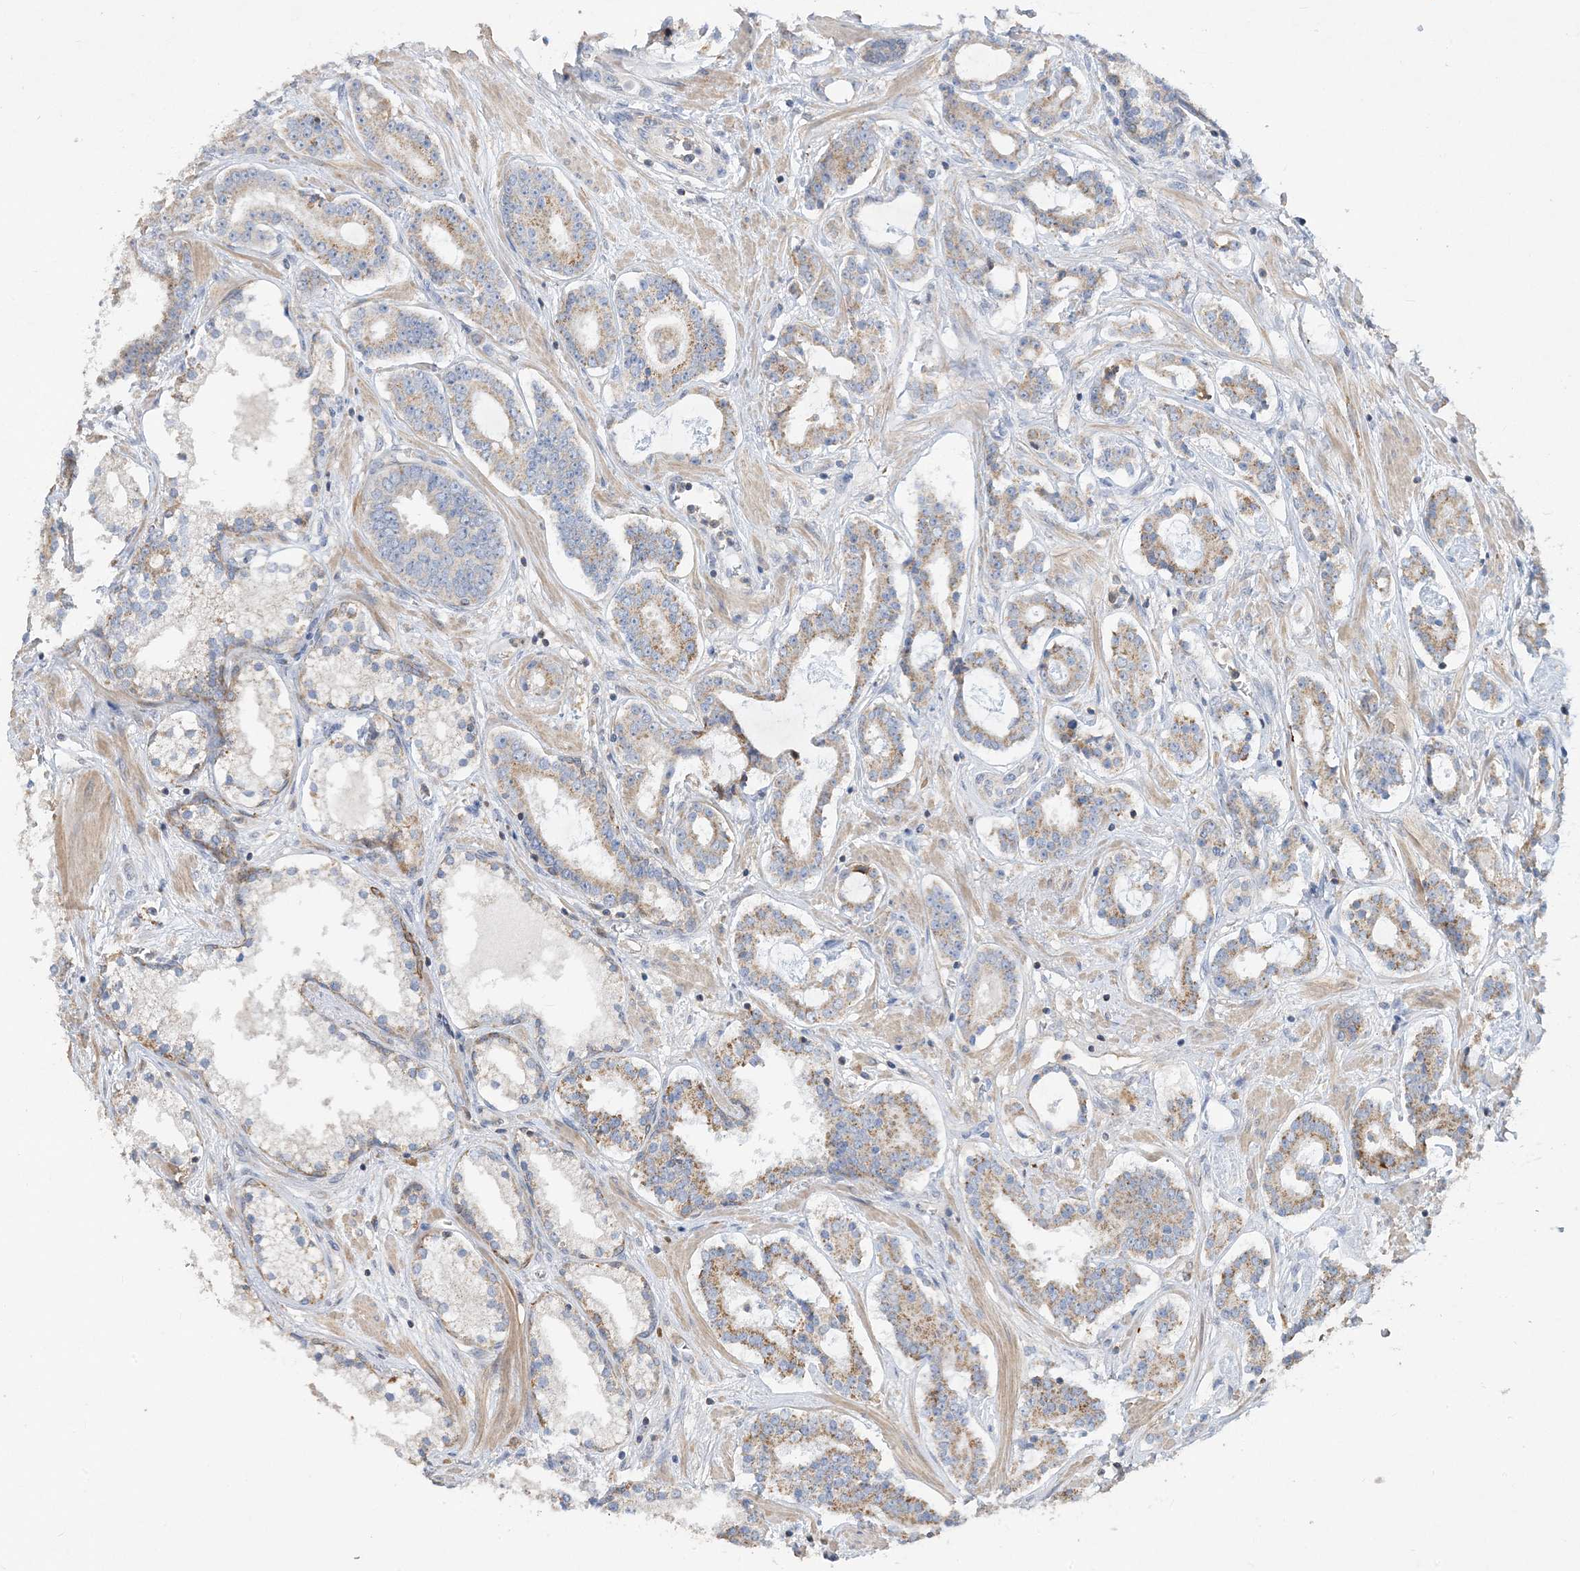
{"staining": {"intensity": "moderate", "quantity": "25%-75%", "location": "cytoplasmic/membranous"}, "tissue": "prostate cancer", "cell_type": "Tumor cells", "image_type": "cancer", "snomed": [{"axis": "morphology", "description": "Adenocarcinoma, High grade"}, {"axis": "topography", "description": "Prostate"}], "caption": "Brown immunohistochemical staining in human prostate cancer (high-grade adenocarcinoma) exhibits moderate cytoplasmic/membranous staining in approximately 25%-75% of tumor cells. The staining is performed using DAB (3,3'-diaminobenzidine) brown chromogen to label protein expression. The nuclei are counter-stained blue using hematoxylin.", "gene": "ECHDC1", "patient": {"sex": "male", "age": 58}}